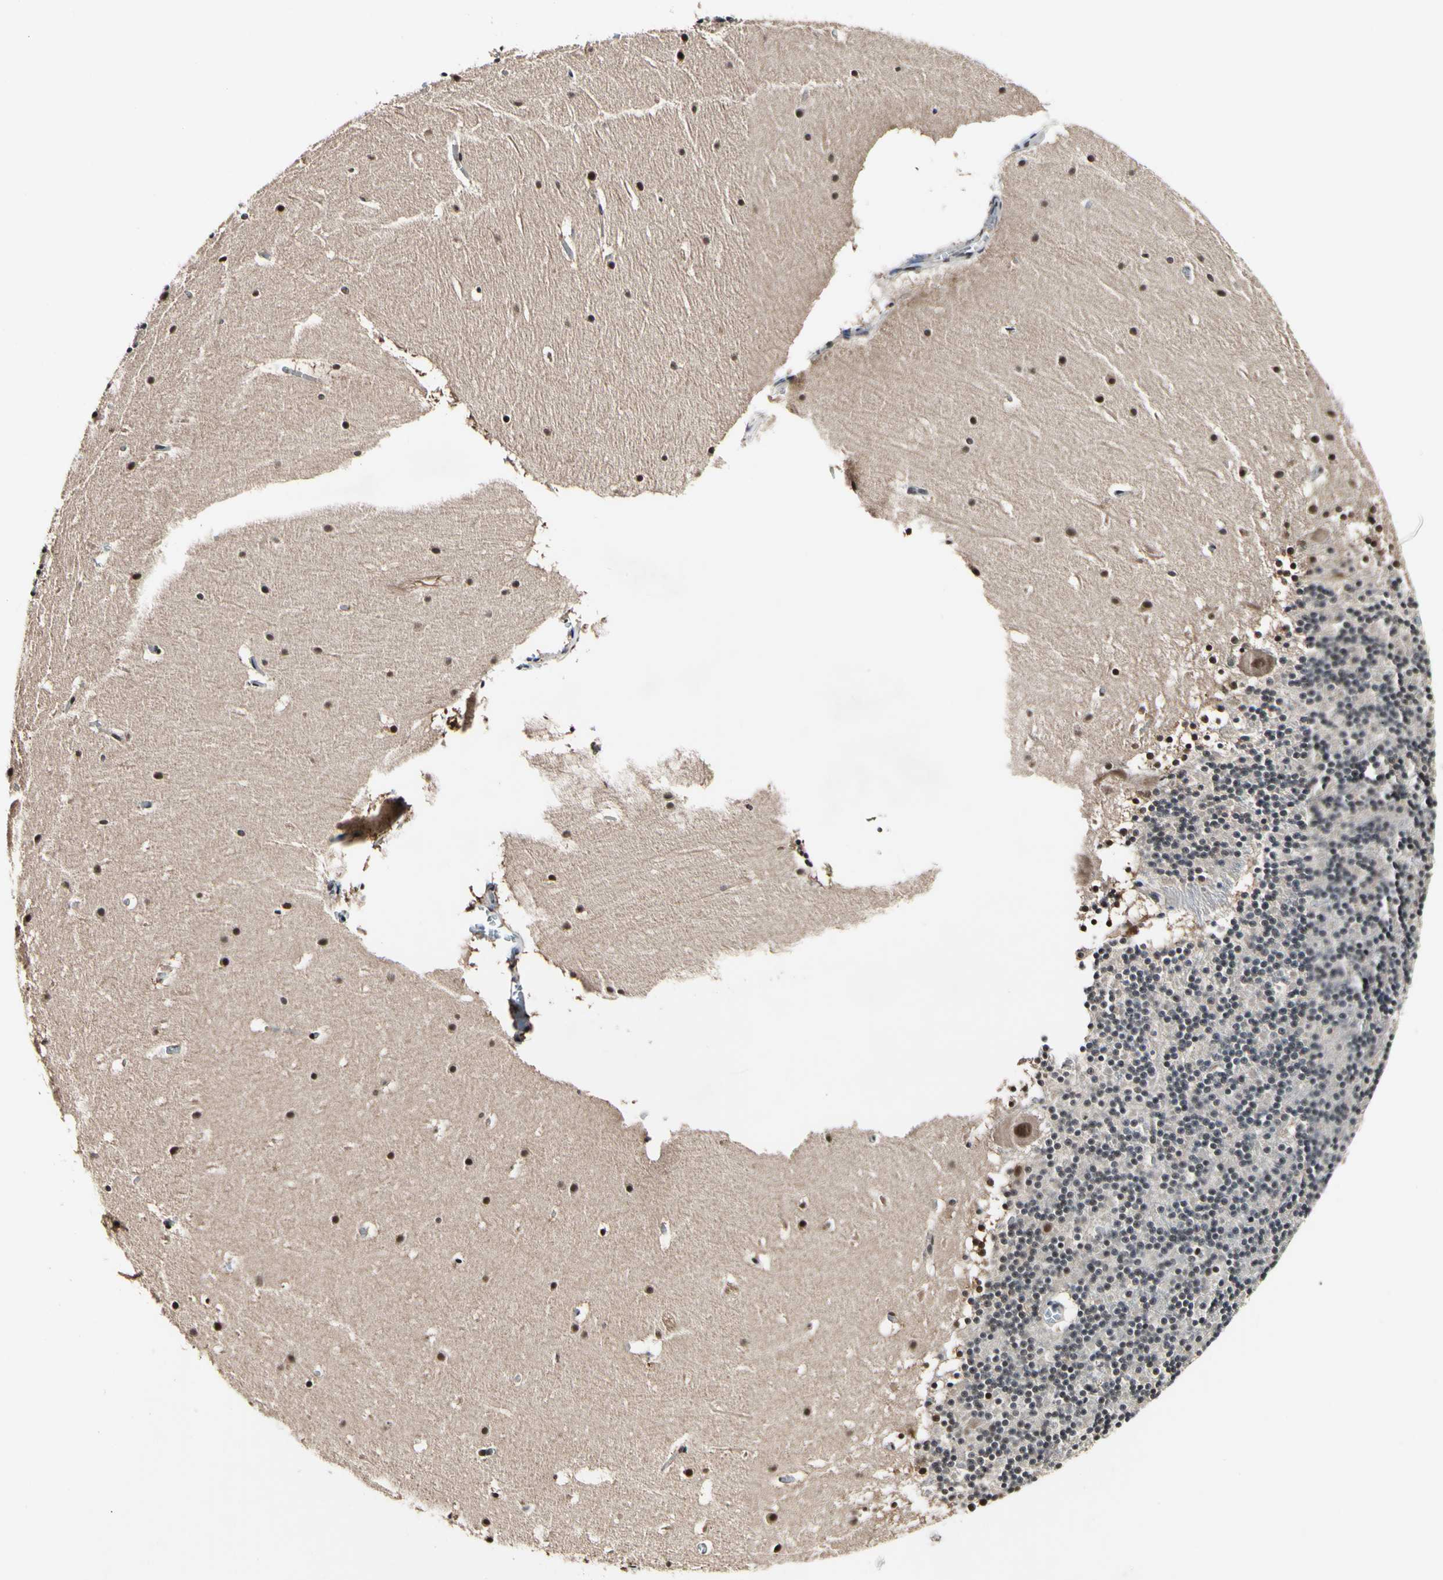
{"staining": {"intensity": "weak", "quantity": ">75%", "location": "cytoplasmic/membranous,nuclear"}, "tissue": "cerebellum", "cell_type": "Cells in granular layer", "image_type": "normal", "snomed": [{"axis": "morphology", "description": "Normal tissue, NOS"}, {"axis": "topography", "description": "Cerebellum"}], "caption": "About >75% of cells in granular layer in normal cerebellum demonstrate weak cytoplasmic/membranous,nuclear protein positivity as visualized by brown immunohistochemical staining.", "gene": "PSMD10", "patient": {"sex": "male", "age": 45}}